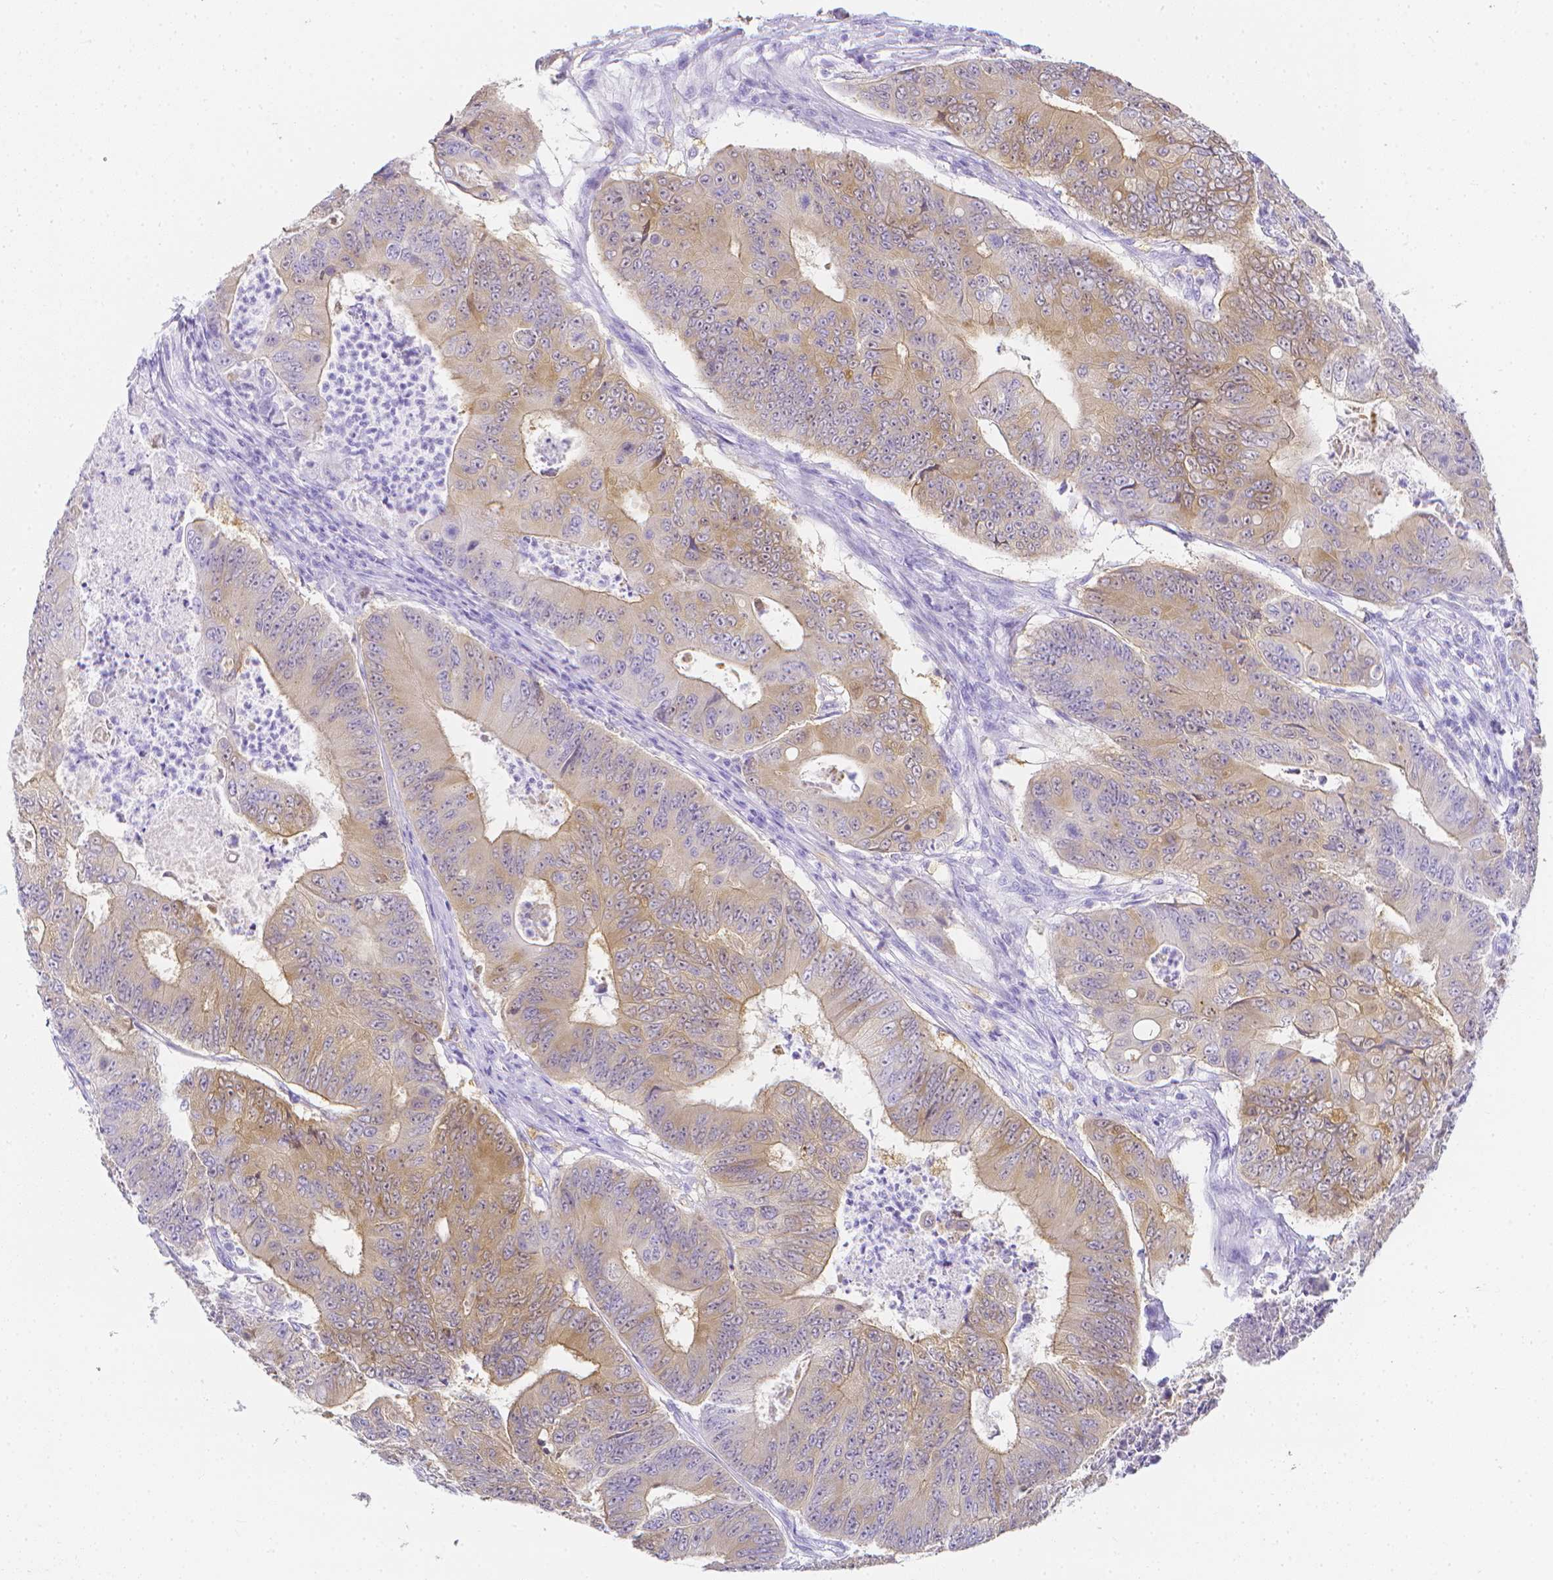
{"staining": {"intensity": "weak", "quantity": "25%-75%", "location": "cytoplasmic/membranous"}, "tissue": "colorectal cancer", "cell_type": "Tumor cells", "image_type": "cancer", "snomed": [{"axis": "morphology", "description": "Adenocarcinoma, NOS"}, {"axis": "topography", "description": "Colon"}], "caption": "Colorectal cancer tissue reveals weak cytoplasmic/membranous expression in approximately 25%-75% of tumor cells, visualized by immunohistochemistry.", "gene": "LGALS4", "patient": {"sex": "female", "age": 48}}